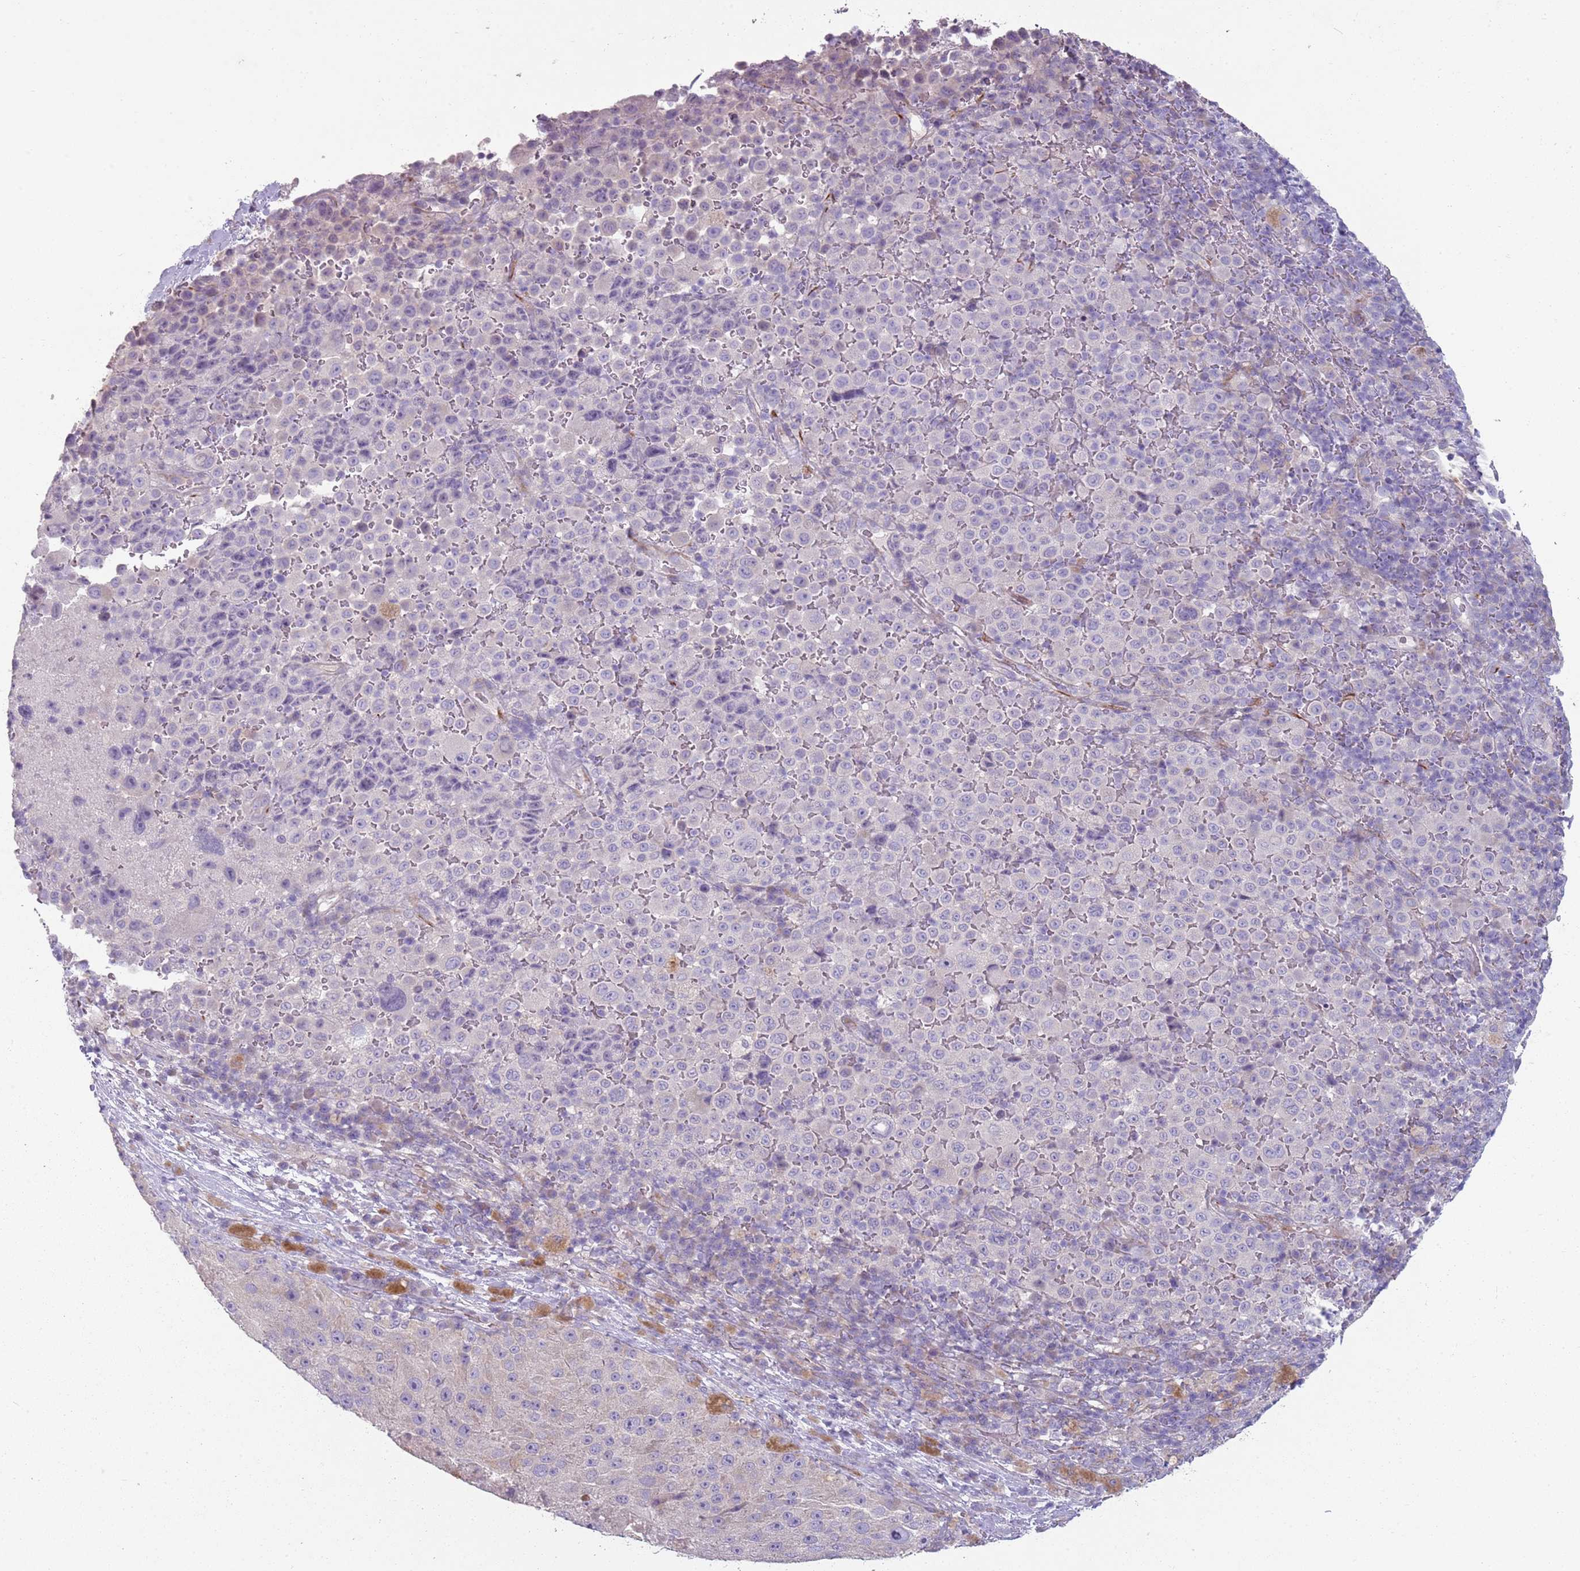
{"staining": {"intensity": "negative", "quantity": "none", "location": "none"}, "tissue": "melanoma", "cell_type": "Tumor cells", "image_type": "cancer", "snomed": [{"axis": "morphology", "description": "Malignant melanoma, Metastatic site"}, {"axis": "topography", "description": "Lymph node"}], "caption": "The immunohistochemistry (IHC) micrograph has no significant expression in tumor cells of melanoma tissue.", "gene": "ZNF583", "patient": {"sex": "male", "age": 62}}